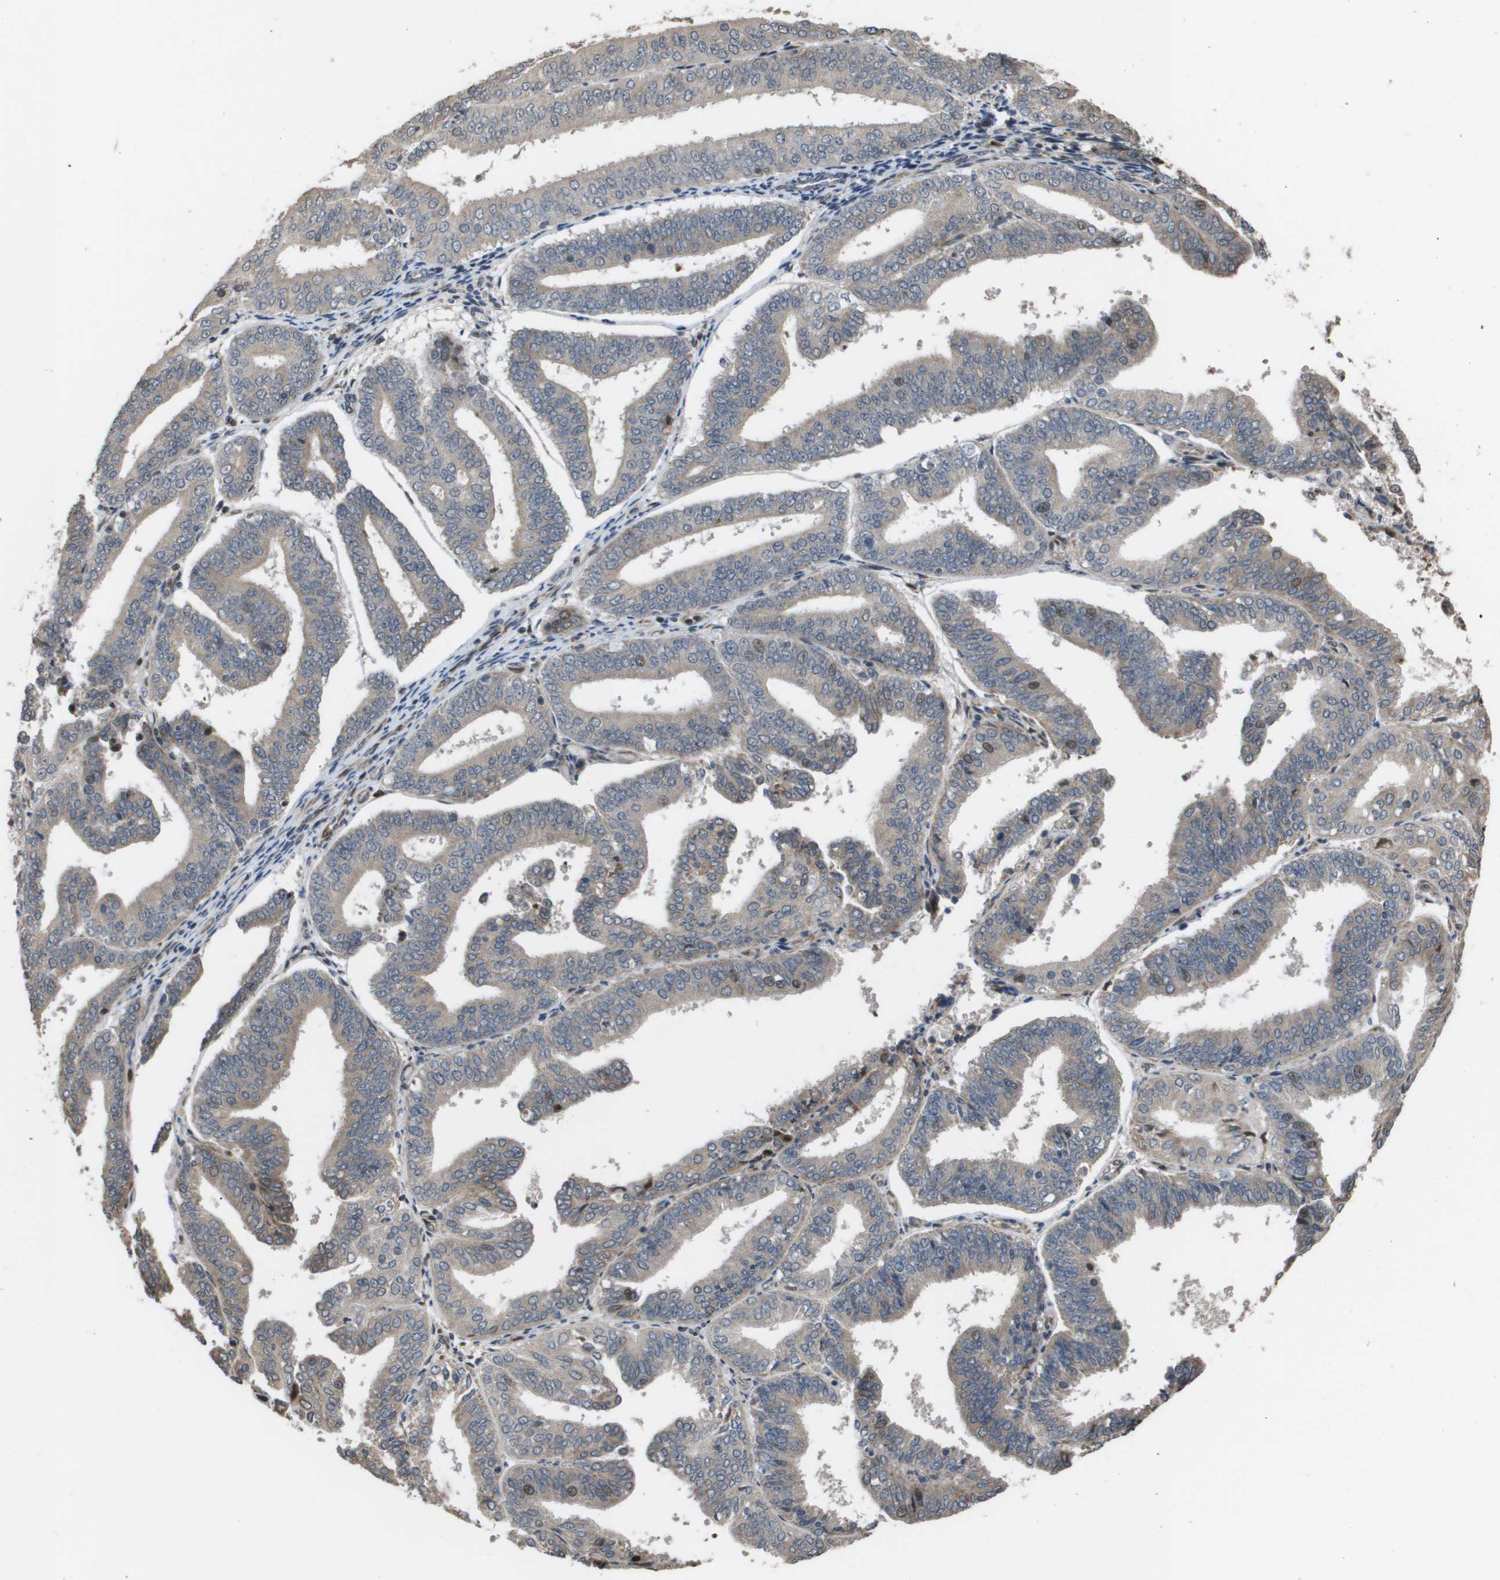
{"staining": {"intensity": "weak", "quantity": "<25%", "location": "nuclear"}, "tissue": "endometrial cancer", "cell_type": "Tumor cells", "image_type": "cancer", "snomed": [{"axis": "morphology", "description": "Adenocarcinoma, NOS"}, {"axis": "topography", "description": "Endometrium"}], "caption": "The IHC histopathology image has no significant staining in tumor cells of endometrial adenocarcinoma tissue. (Stains: DAB immunohistochemistry with hematoxylin counter stain, Microscopy: brightfield microscopy at high magnification).", "gene": "AXIN2", "patient": {"sex": "female", "age": 63}}